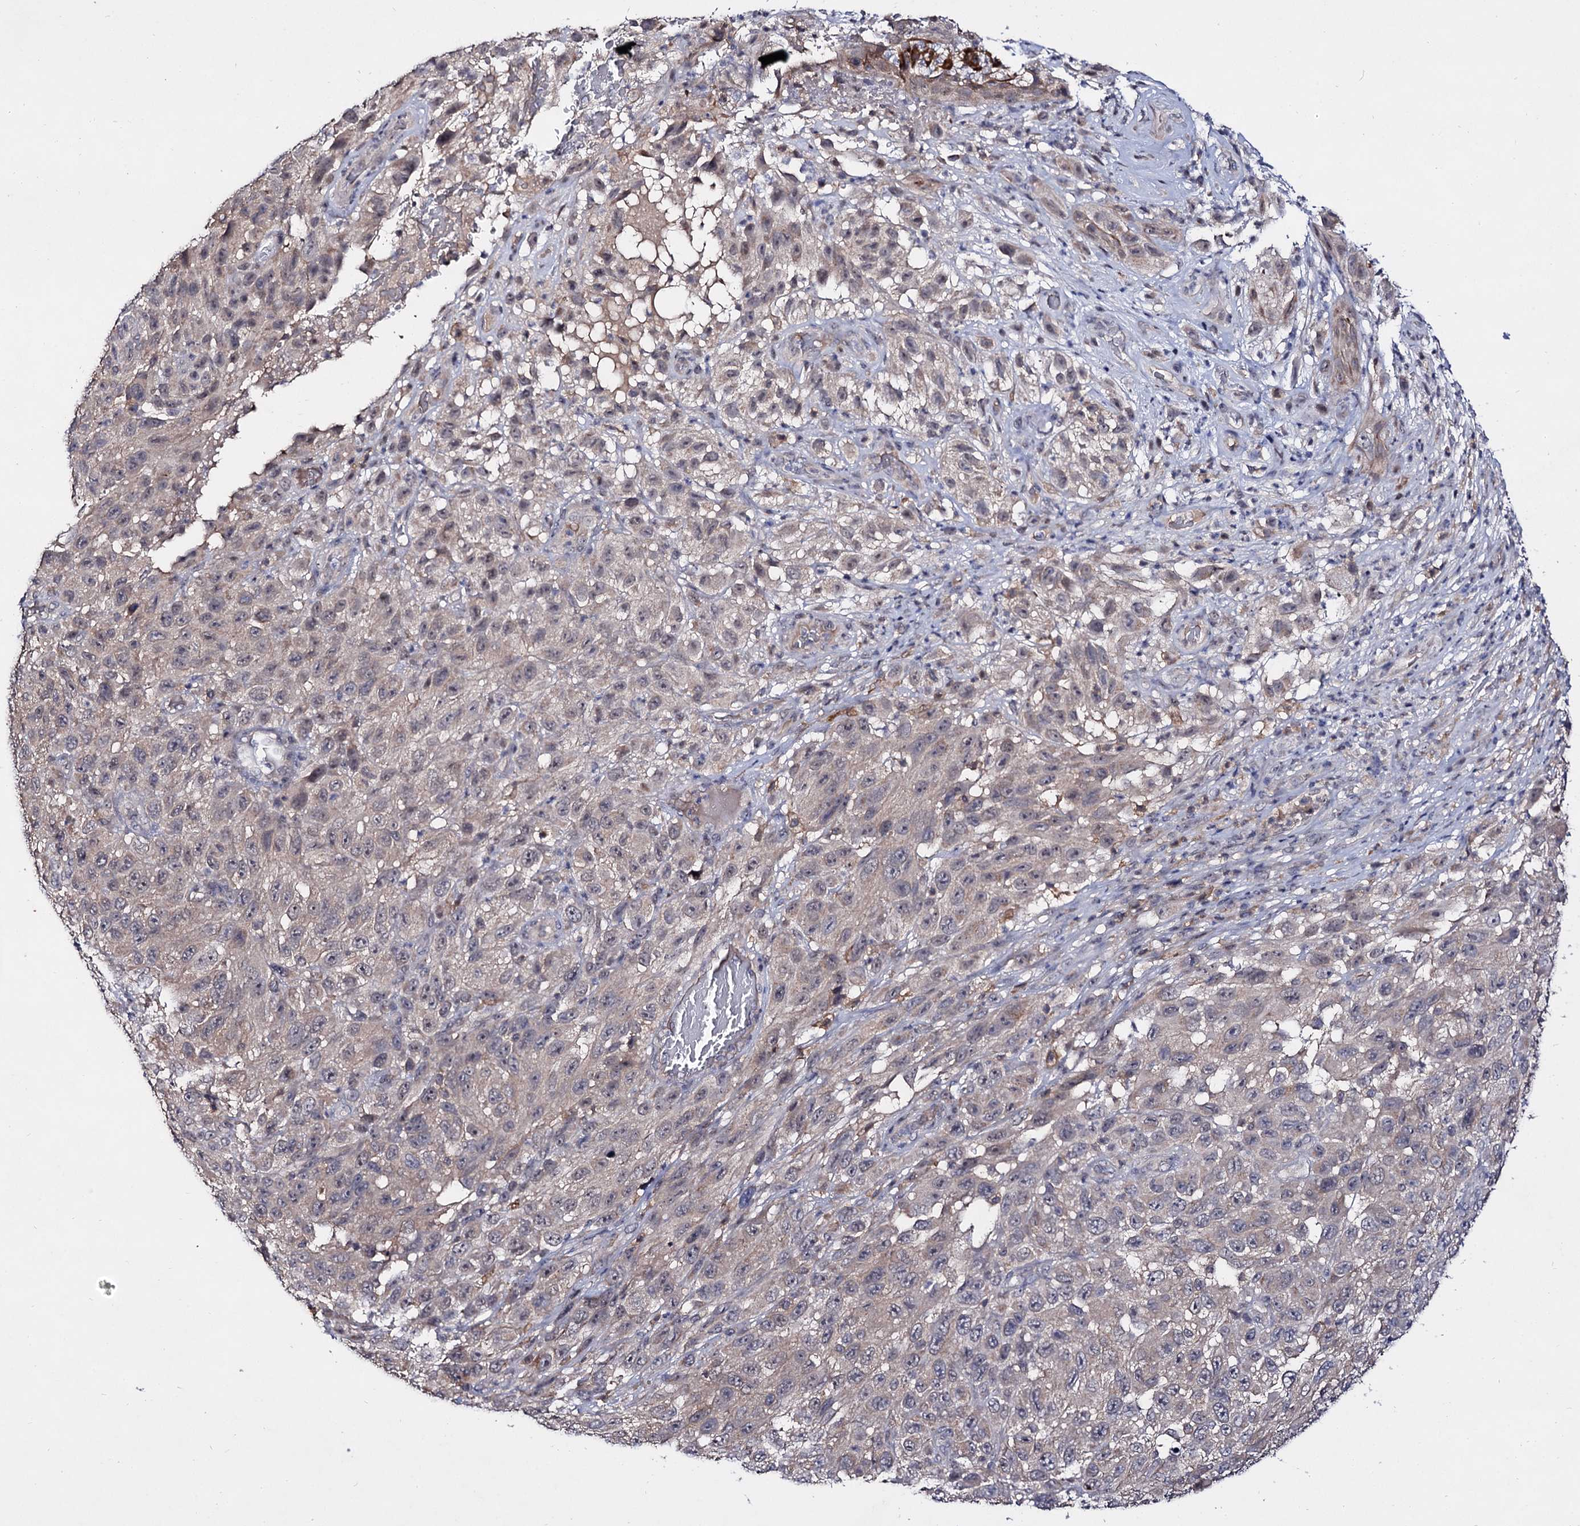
{"staining": {"intensity": "negative", "quantity": "none", "location": "none"}, "tissue": "melanoma", "cell_type": "Tumor cells", "image_type": "cancer", "snomed": [{"axis": "morphology", "description": "Malignant melanoma, NOS"}, {"axis": "topography", "description": "Skin"}], "caption": "This is an IHC image of human malignant melanoma. There is no staining in tumor cells.", "gene": "ACTR6", "patient": {"sex": "female", "age": 96}}